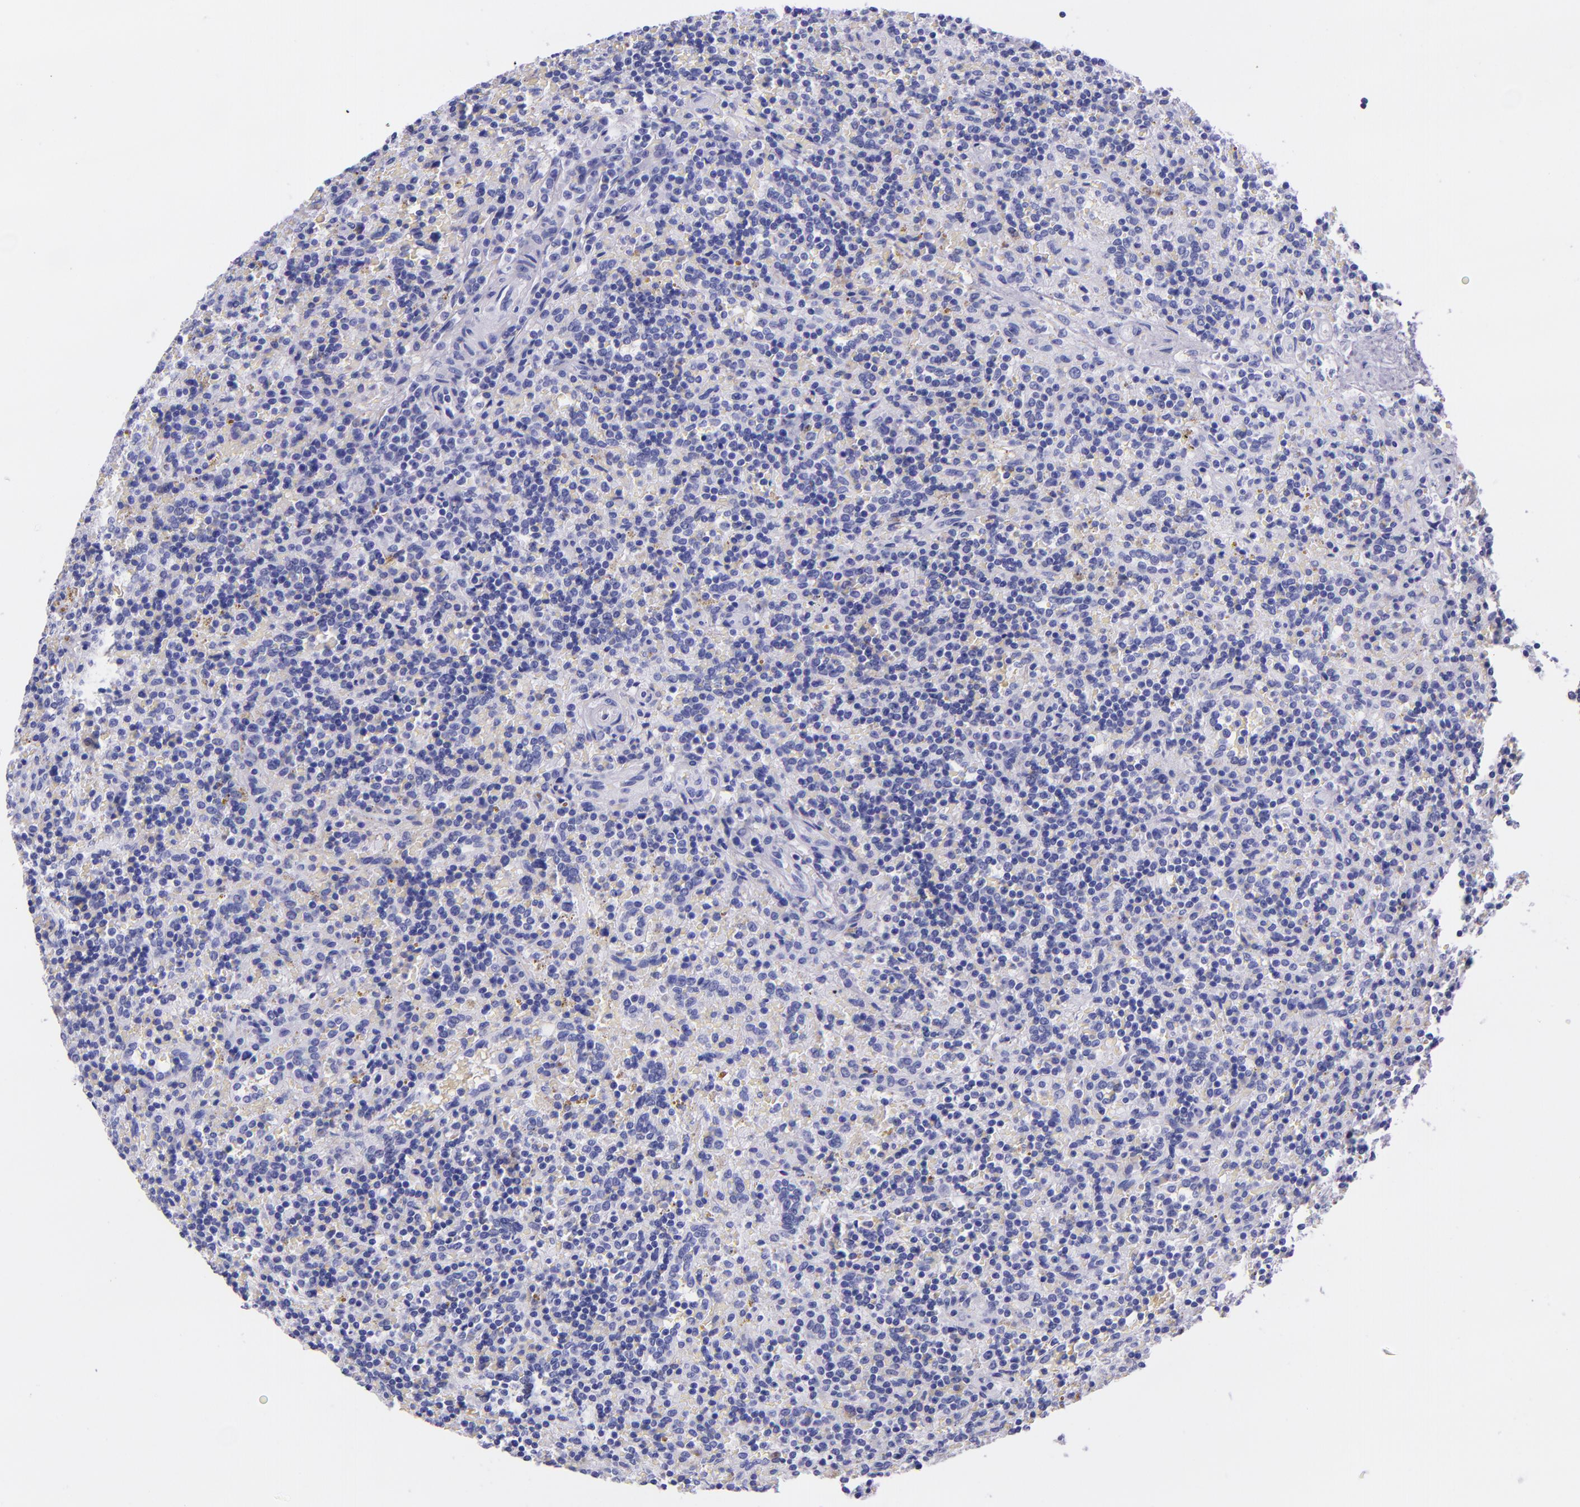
{"staining": {"intensity": "negative", "quantity": "none", "location": "none"}, "tissue": "lymphoma", "cell_type": "Tumor cells", "image_type": "cancer", "snomed": [{"axis": "morphology", "description": "Malignant lymphoma, non-Hodgkin's type, Low grade"}, {"axis": "topography", "description": "Spleen"}], "caption": "Lymphoma was stained to show a protein in brown. There is no significant staining in tumor cells.", "gene": "SLPI", "patient": {"sex": "male", "age": 67}}